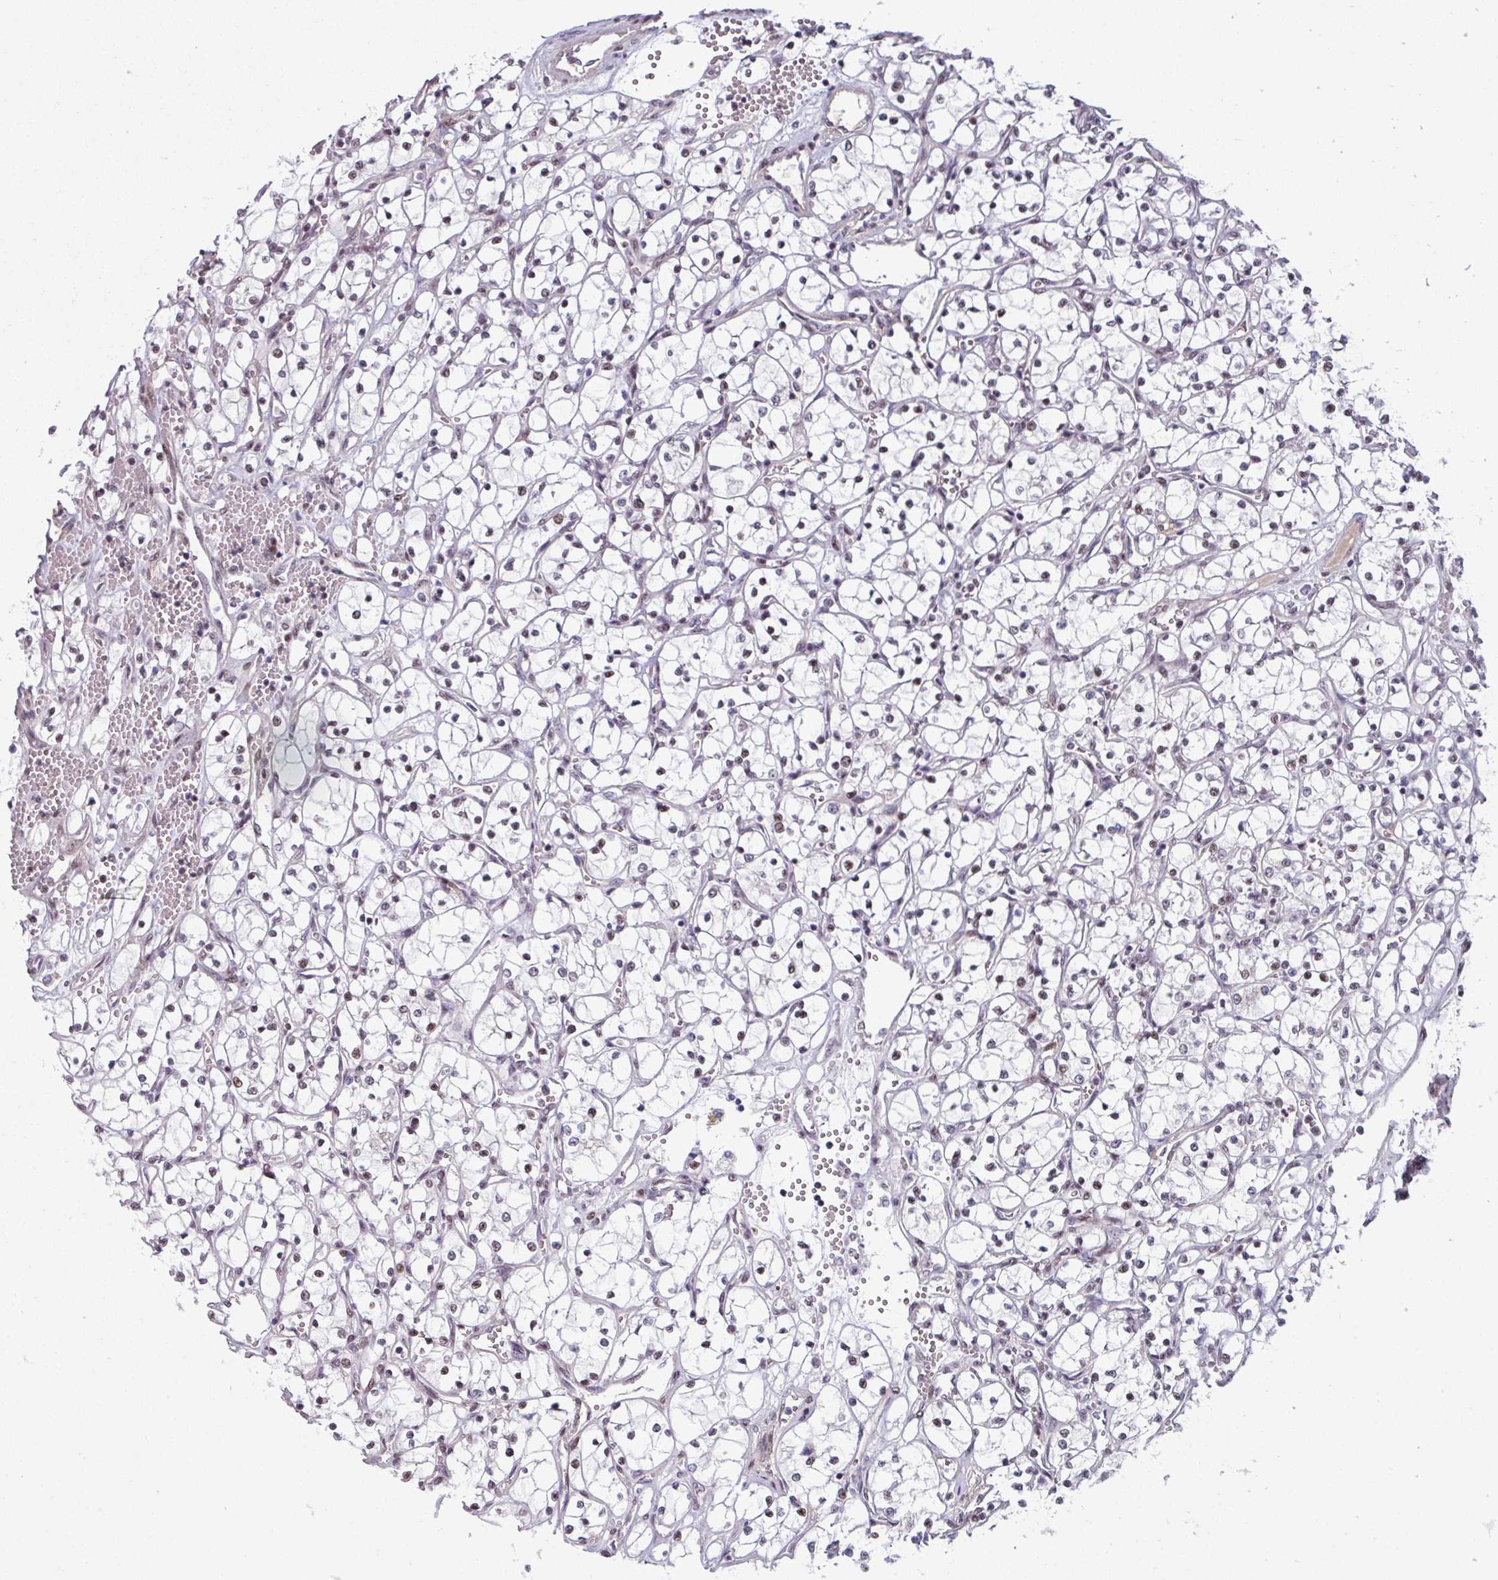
{"staining": {"intensity": "moderate", "quantity": "<25%", "location": "nuclear"}, "tissue": "renal cancer", "cell_type": "Tumor cells", "image_type": "cancer", "snomed": [{"axis": "morphology", "description": "Adenocarcinoma, NOS"}, {"axis": "topography", "description": "Kidney"}], "caption": "Adenocarcinoma (renal) stained with a protein marker displays moderate staining in tumor cells.", "gene": "ZNF575", "patient": {"sex": "female", "age": 69}}